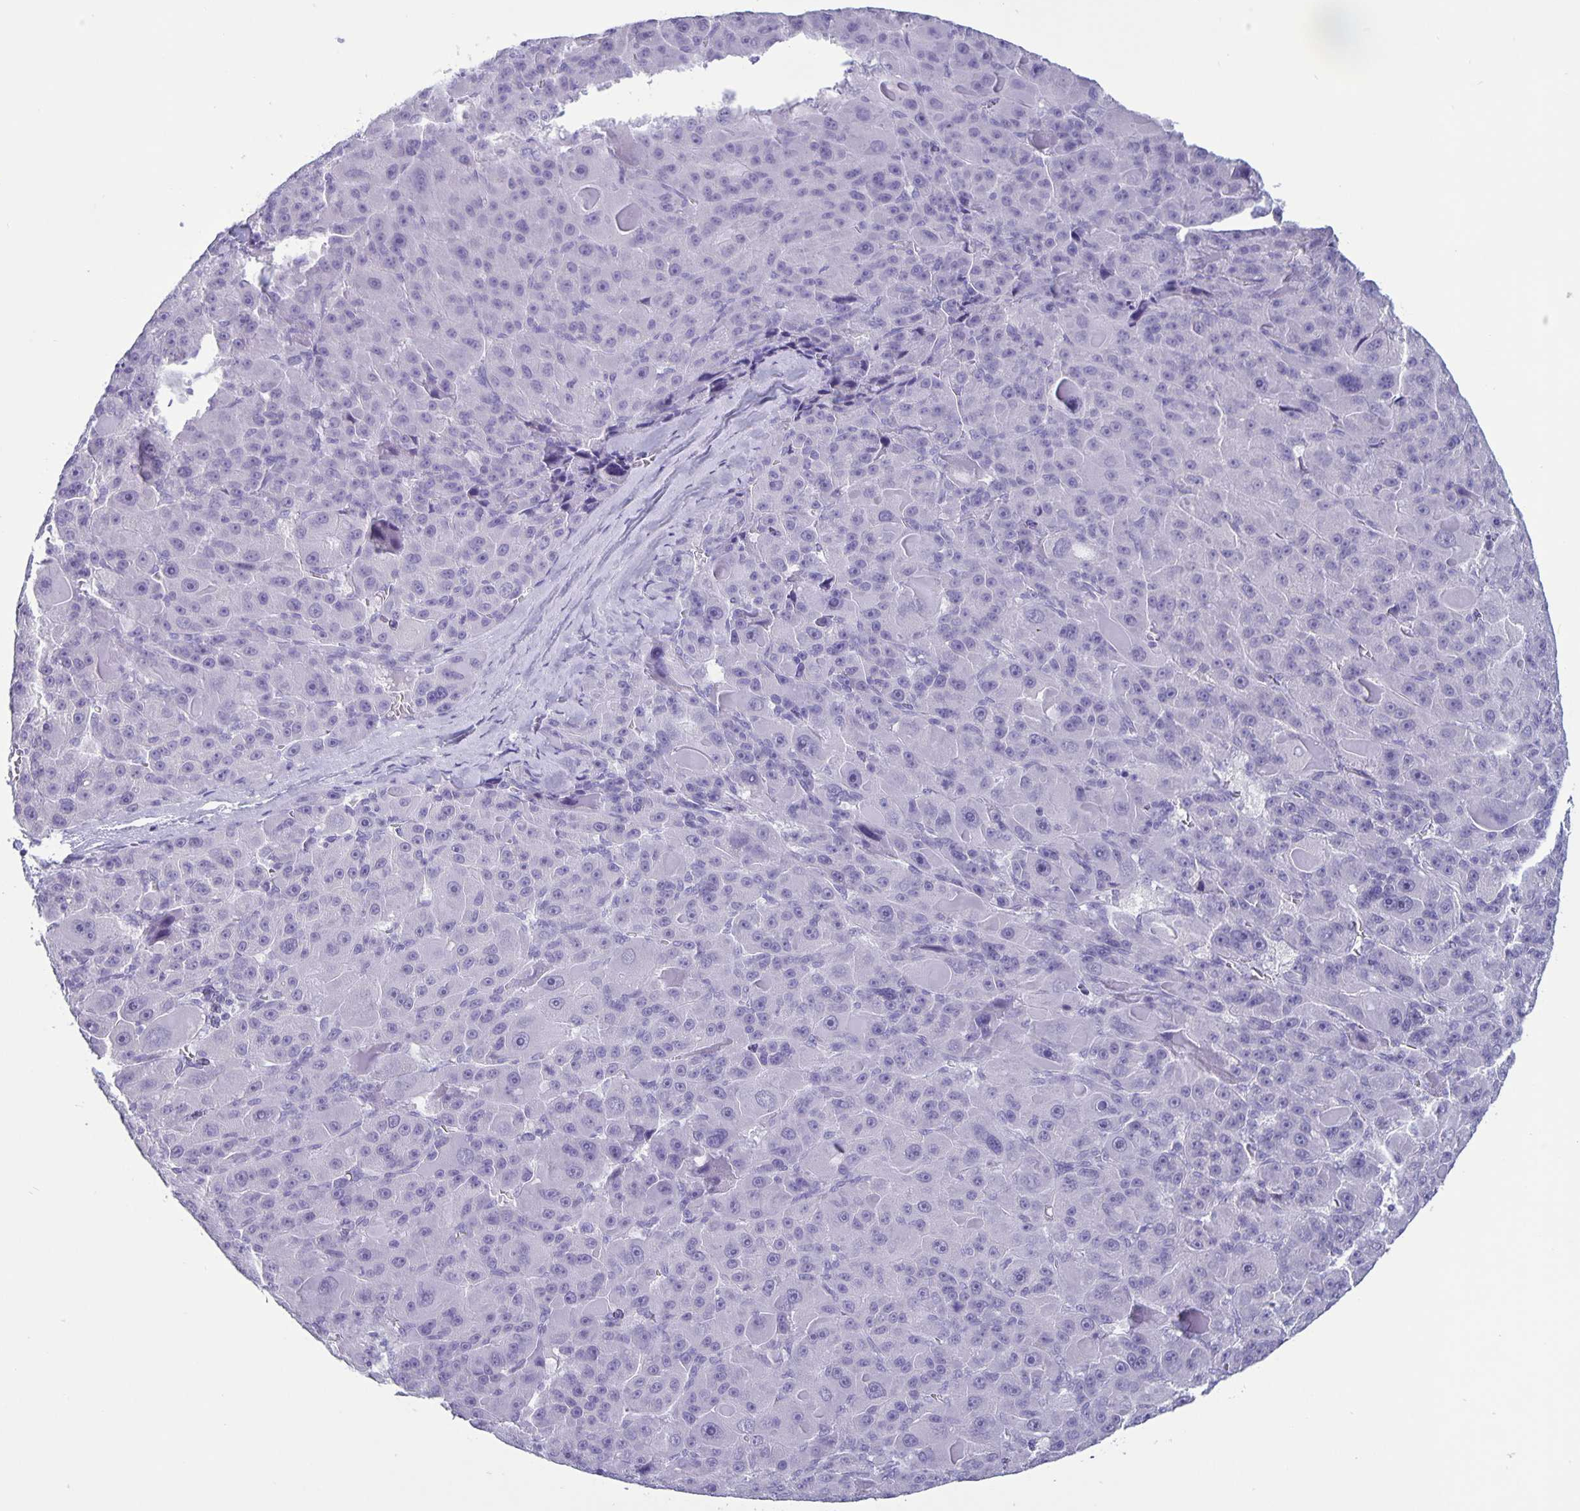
{"staining": {"intensity": "negative", "quantity": "none", "location": "none"}, "tissue": "liver cancer", "cell_type": "Tumor cells", "image_type": "cancer", "snomed": [{"axis": "morphology", "description": "Carcinoma, Hepatocellular, NOS"}, {"axis": "topography", "description": "Liver"}], "caption": "Liver cancer (hepatocellular carcinoma) was stained to show a protein in brown. There is no significant staining in tumor cells.", "gene": "BPIFA3", "patient": {"sex": "male", "age": 76}}